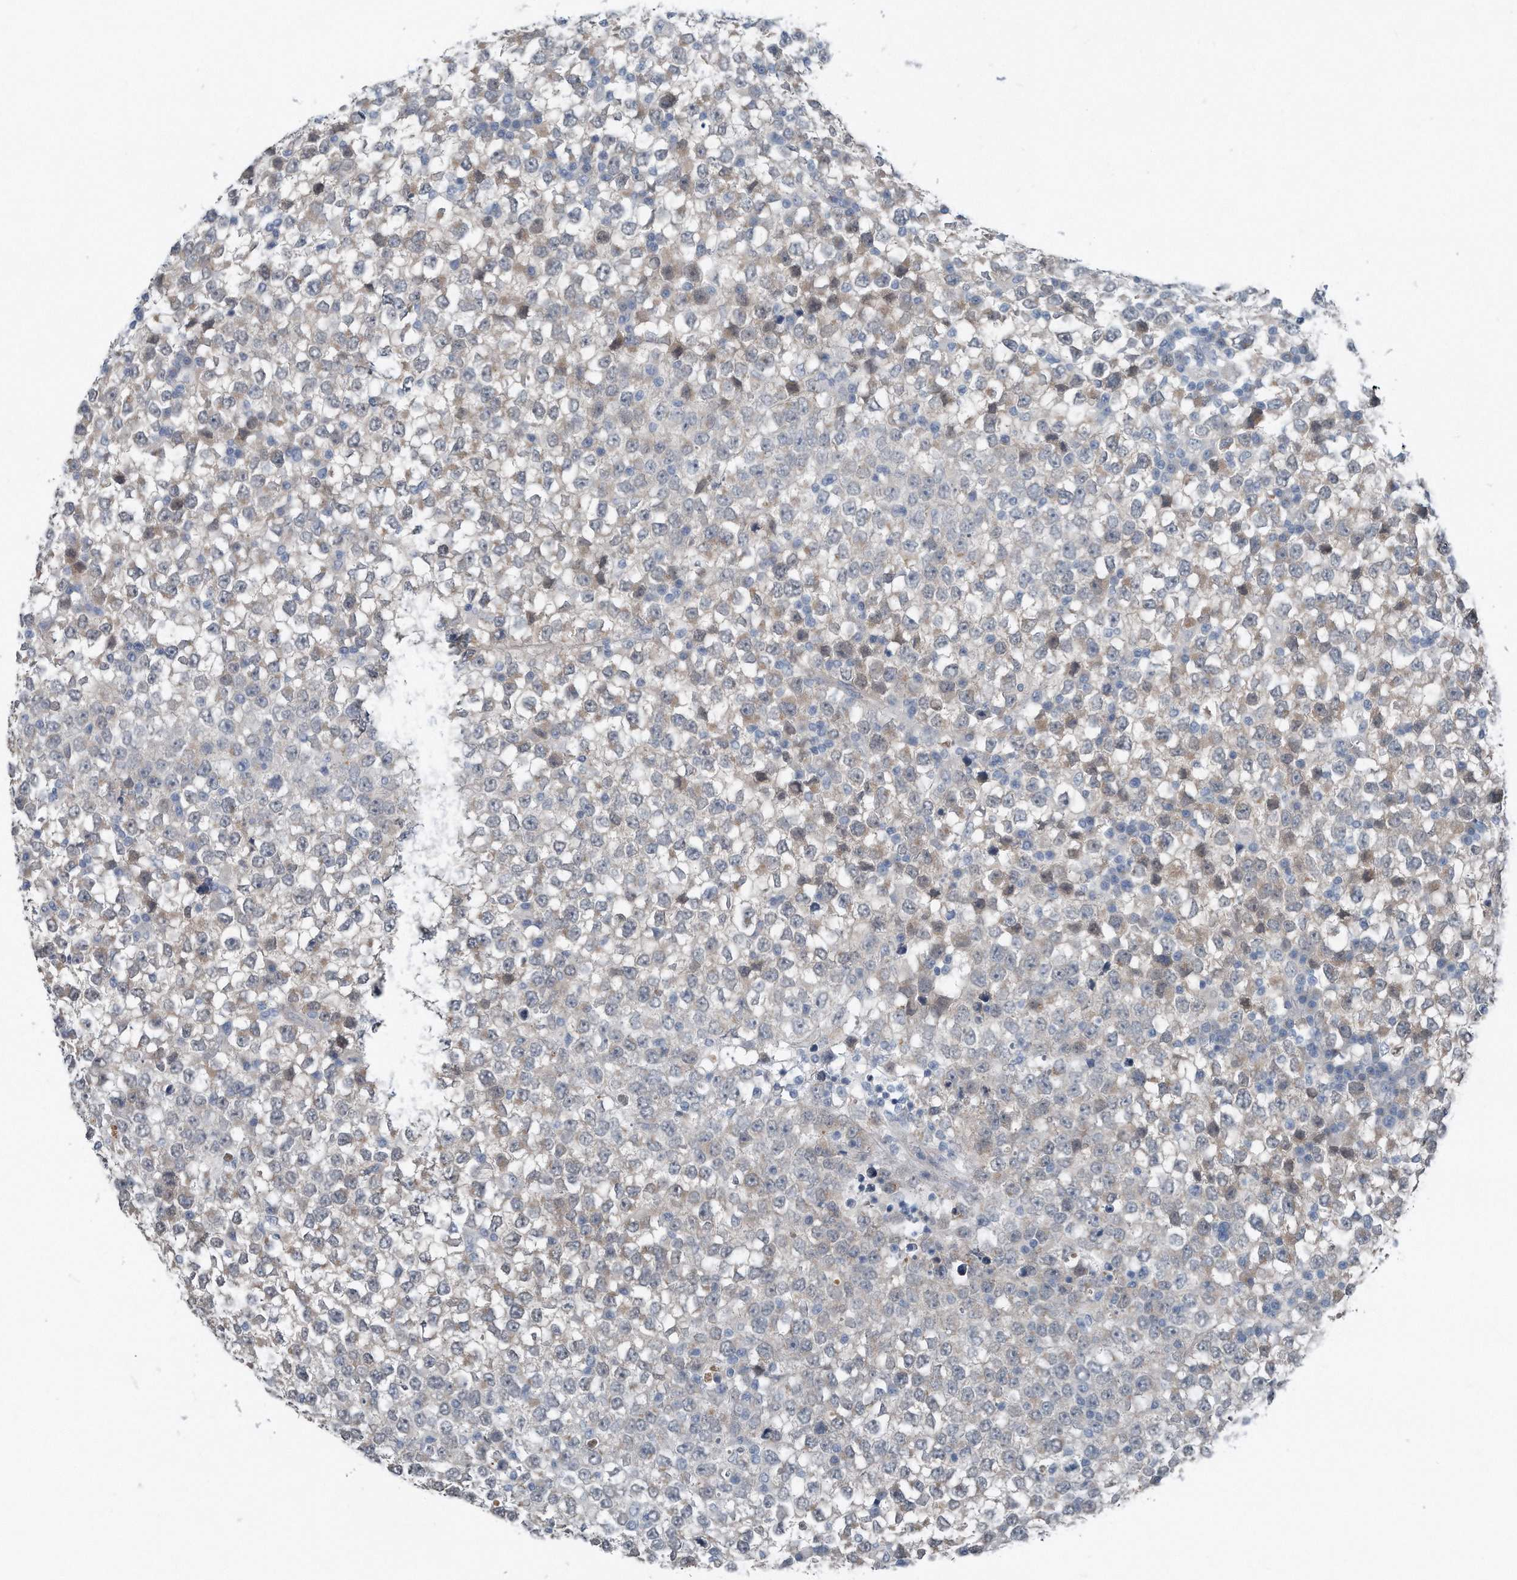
{"staining": {"intensity": "weak", "quantity": "25%-75%", "location": "cytoplasmic/membranous"}, "tissue": "testis cancer", "cell_type": "Tumor cells", "image_type": "cancer", "snomed": [{"axis": "morphology", "description": "Seminoma, NOS"}, {"axis": "topography", "description": "Testis"}], "caption": "Immunohistochemical staining of seminoma (testis) demonstrates low levels of weak cytoplasmic/membranous staining in approximately 25%-75% of tumor cells. The staining was performed using DAB to visualize the protein expression in brown, while the nuclei were stained in blue with hematoxylin (Magnification: 20x).", "gene": "YRDC", "patient": {"sex": "male", "age": 65}}